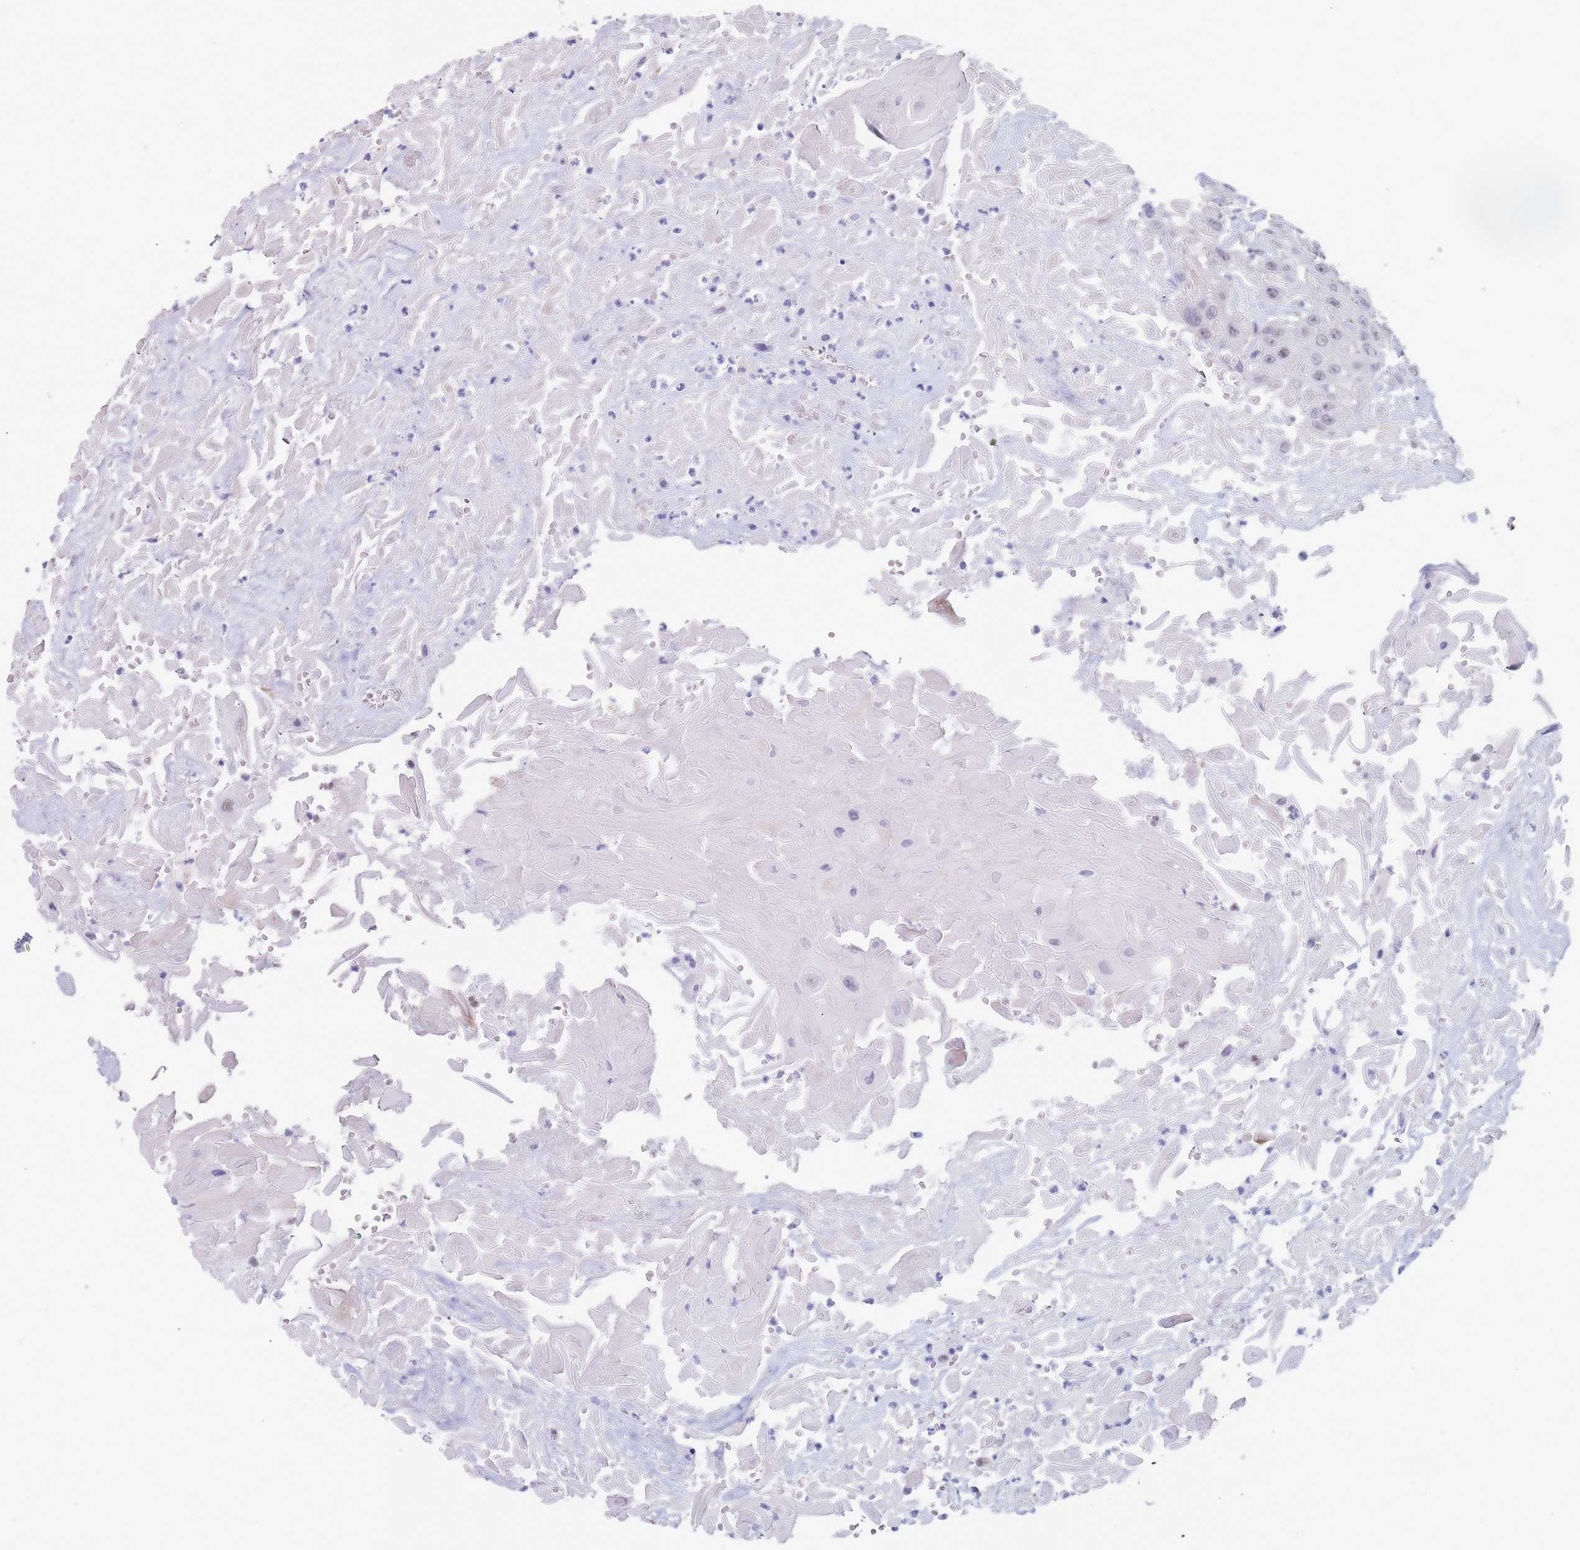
{"staining": {"intensity": "negative", "quantity": "none", "location": "none"}, "tissue": "head and neck cancer", "cell_type": "Tumor cells", "image_type": "cancer", "snomed": [{"axis": "morphology", "description": "Squamous cell carcinoma, NOS"}, {"axis": "topography", "description": "Head-Neck"}], "caption": "This image is of head and neck squamous cell carcinoma stained with immunohistochemistry (IHC) to label a protein in brown with the nuclei are counter-stained blue. There is no staining in tumor cells.", "gene": "OR5A2", "patient": {"sex": "male", "age": 81}}